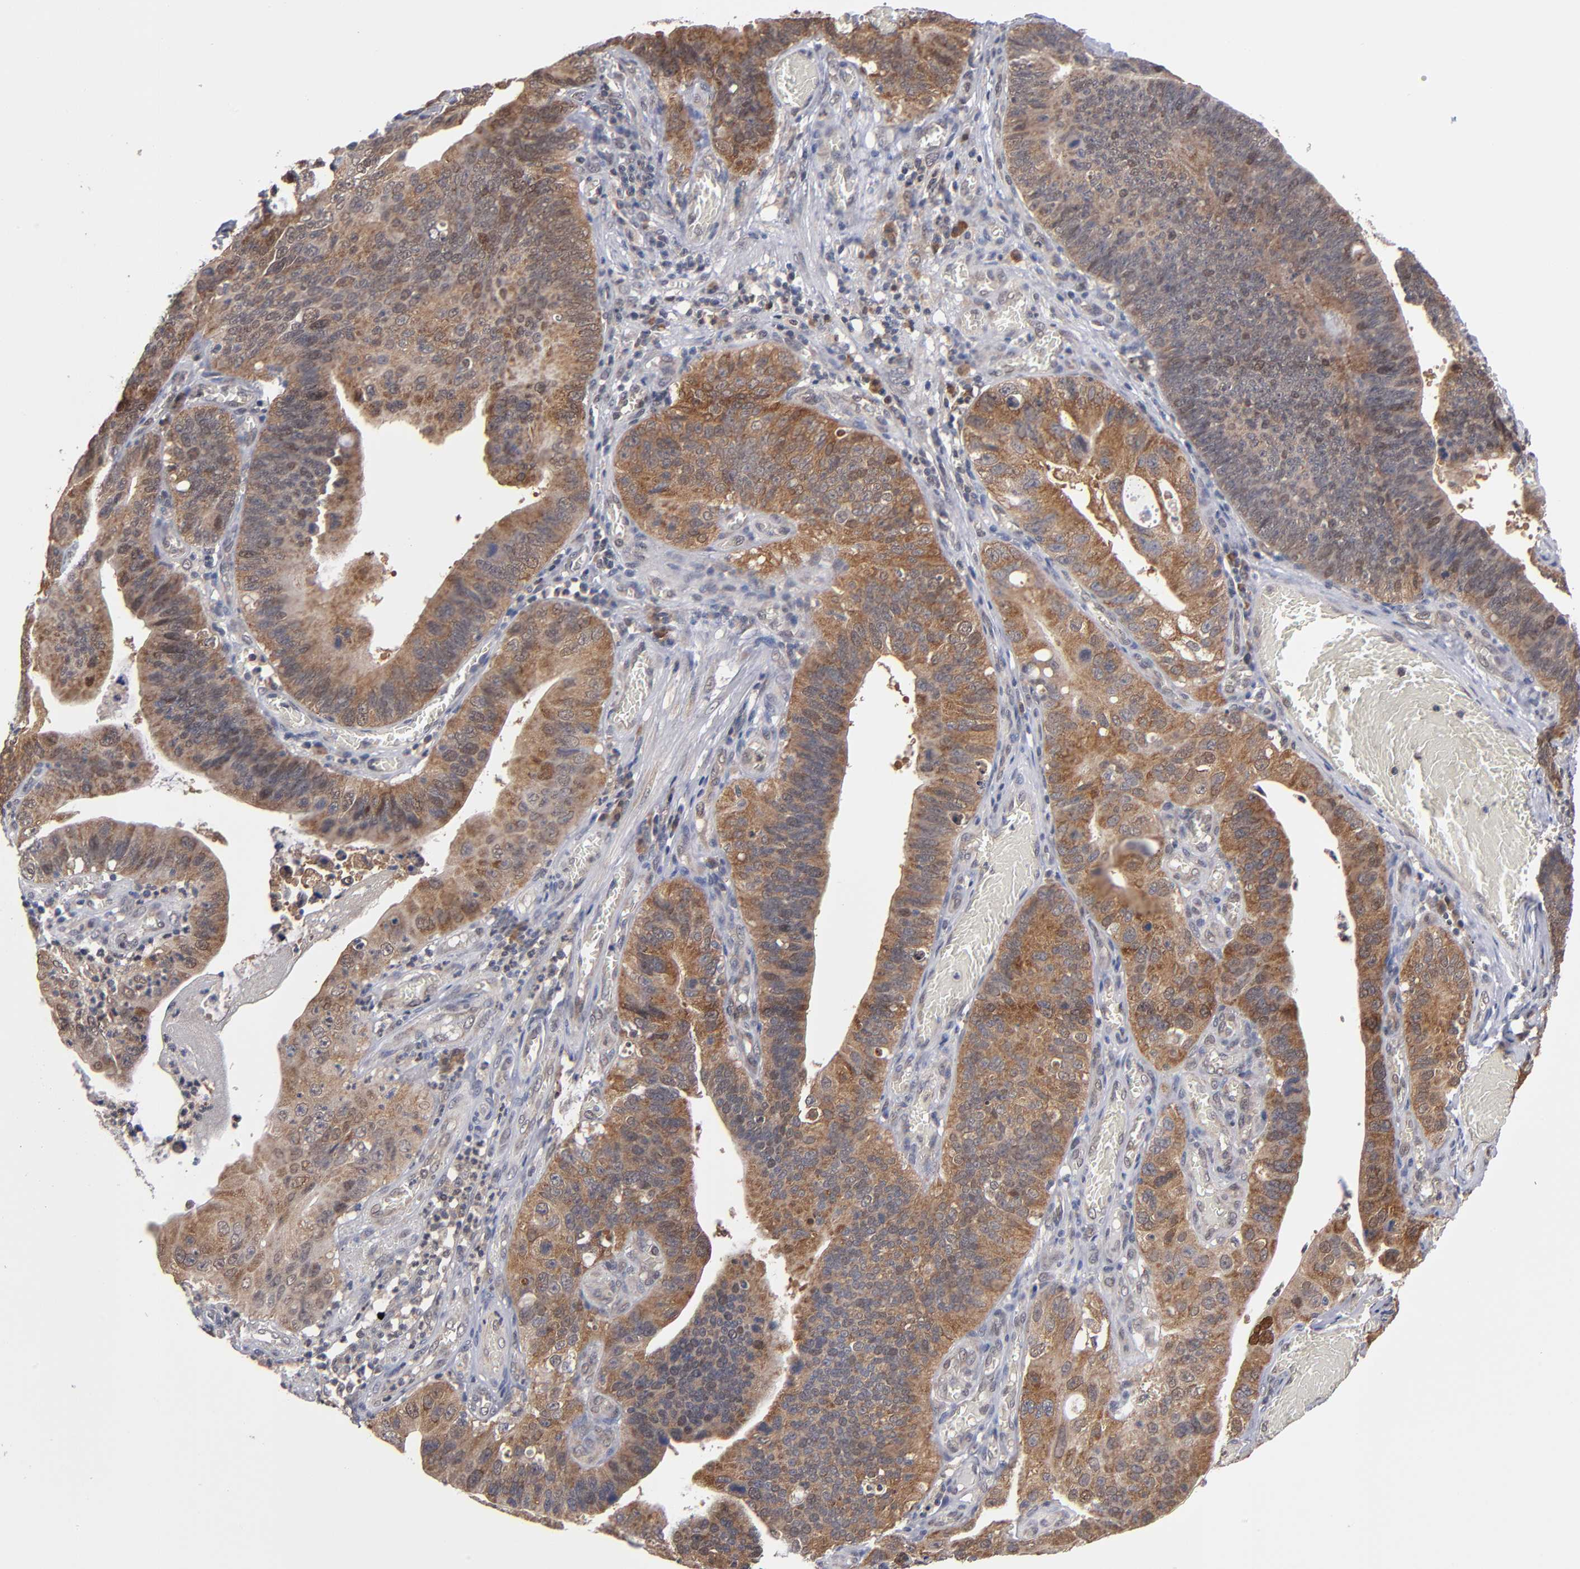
{"staining": {"intensity": "strong", "quantity": ">75%", "location": "cytoplasmic/membranous"}, "tissue": "stomach cancer", "cell_type": "Tumor cells", "image_type": "cancer", "snomed": [{"axis": "morphology", "description": "Adenocarcinoma, NOS"}, {"axis": "topography", "description": "Stomach"}, {"axis": "topography", "description": "Gastric cardia"}], "caption": "A histopathology image showing strong cytoplasmic/membranous positivity in about >75% of tumor cells in stomach cancer (adenocarcinoma), as visualized by brown immunohistochemical staining.", "gene": "ALG13", "patient": {"sex": "male", "age": 59}}